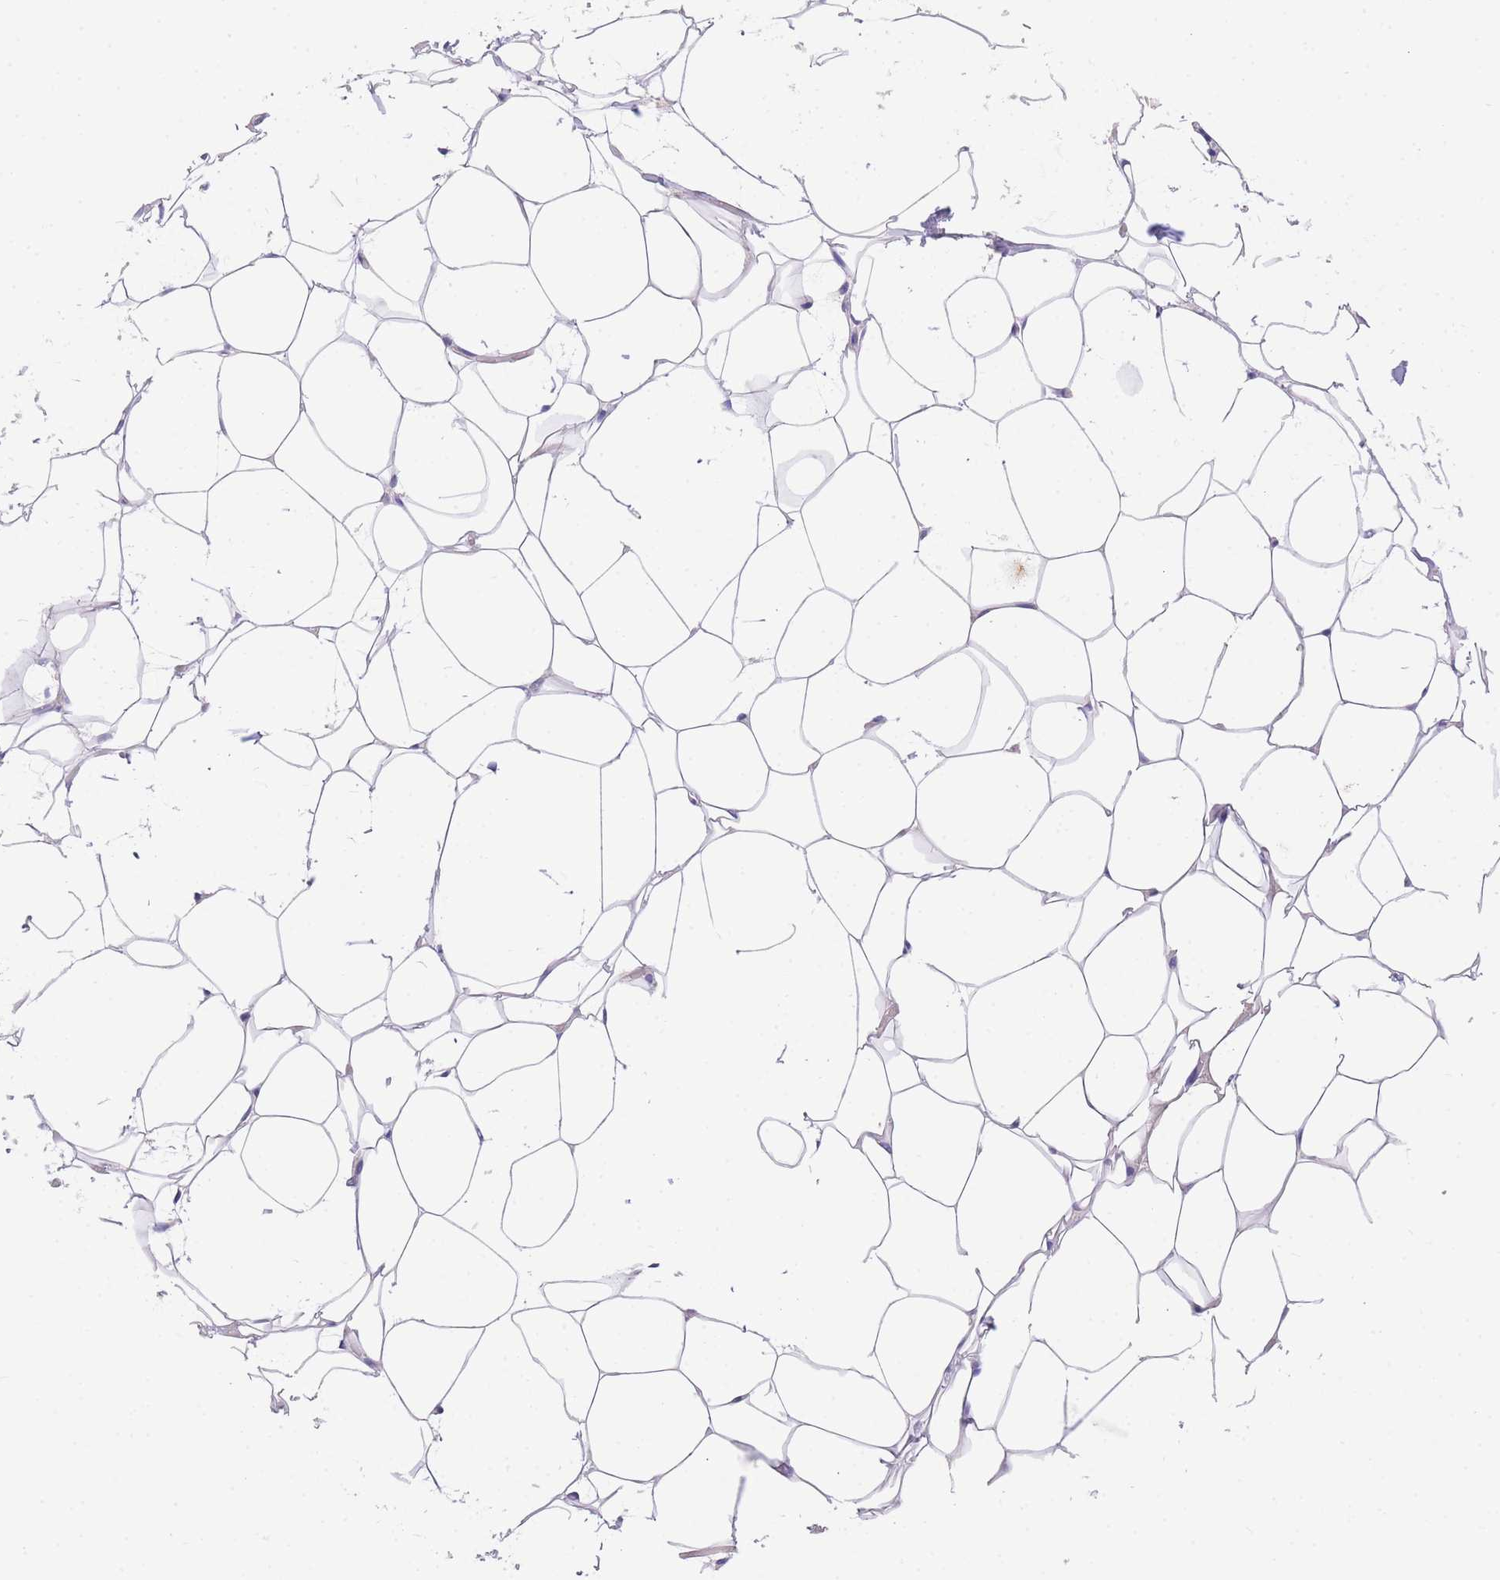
{"staining": {"intensity": "negative", "quantity": "none", "location": "none"}, "tissue": "adipose tissue", "cell_type": "Adipocytes", "image_type": "normal", "snomed": [{"axis": "morphology", "description": "Normal tissue, NOS"}, {"axis": "topography", "description": "Breast"}], "caption": "IHC image of normal adipose tissue stained for a protein (brown), which demonstrates no positivity in adipocytes.", "gene": "SLC35F2", "patient": {"sex": "female", "age": 26}}